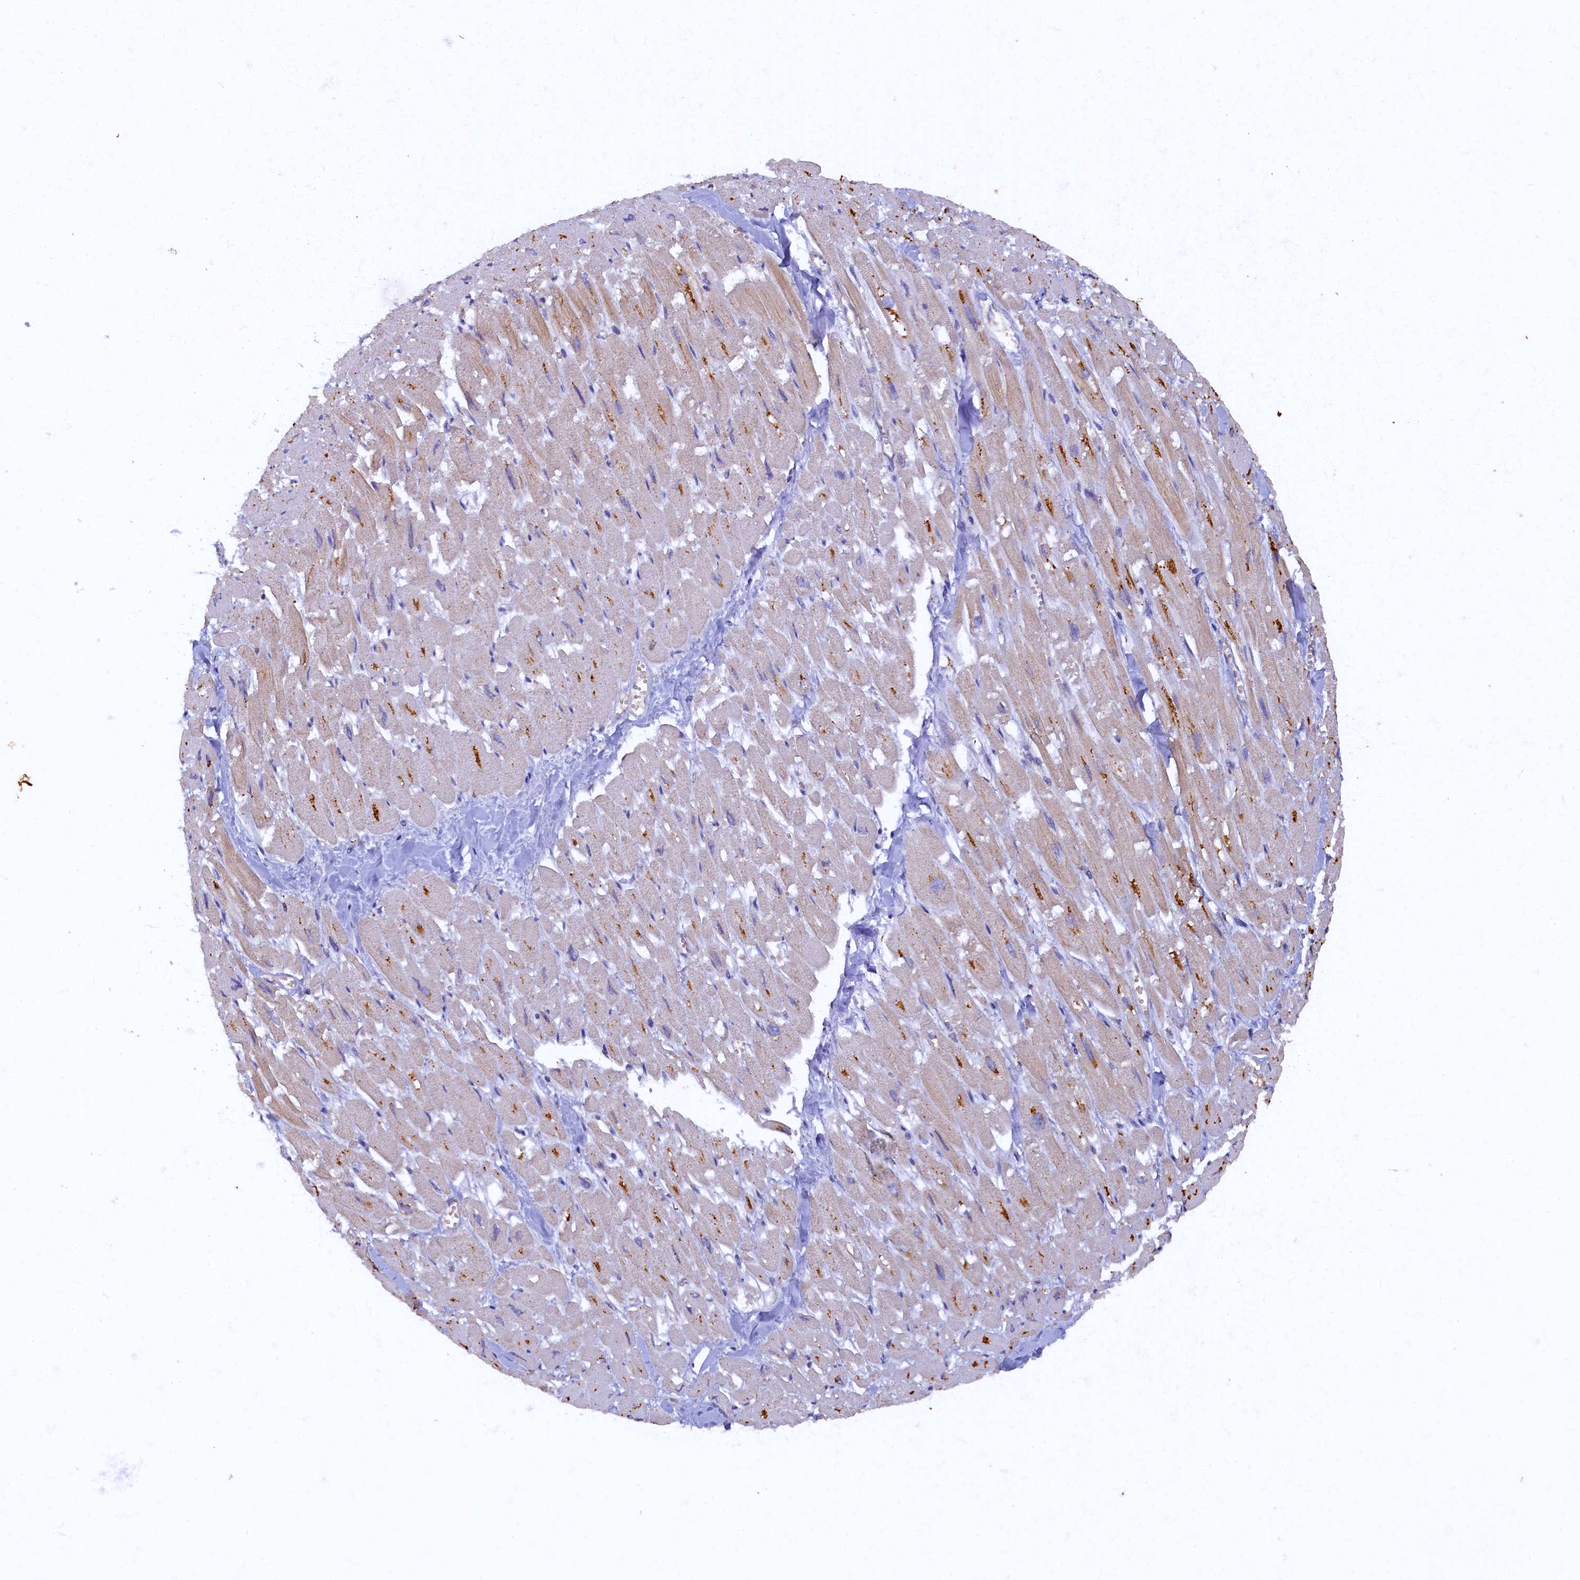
{"staining": {"intensity": "moderate", "quantity": "<25%", "location": "cytoplasmic/membranous"}, "tissue": "heart muscle", "cell_type": "Cardiomyocytes", "image_type": "normal", "snomed": [{"axis": "morphology", "description": "Normal tissue, NOS"}, {"axis": "topography", "description": "Heart"}], "caption": "IHC micrograph of benign human heart muscle stained for a protein (brown), which exhibits low levels of moderate cytoplasmic/membranous positivity in about <25% of cardiomyocytes.", "gene": "ARL11", "patient": {"sex": "male", "age": 54}}